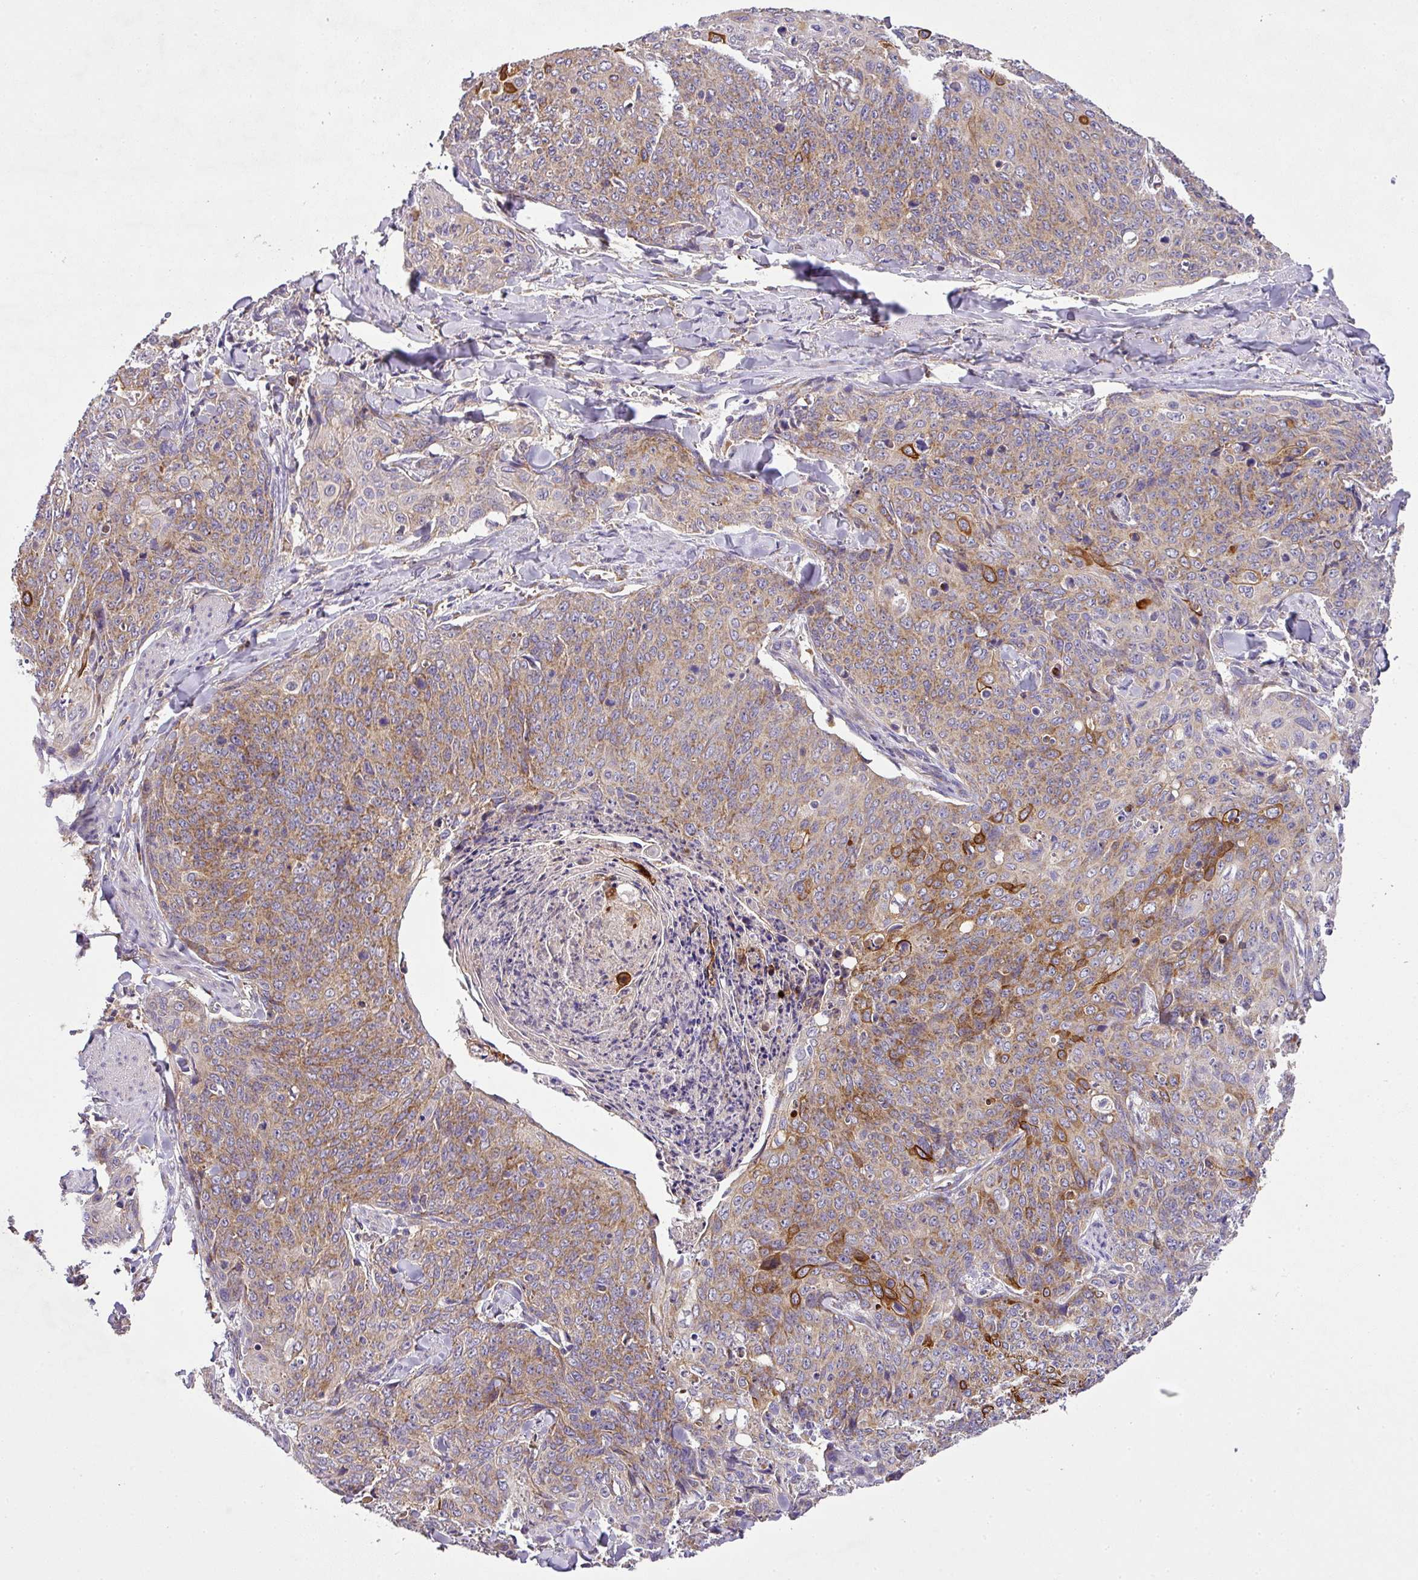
{"staining": {"intensity": "moderate", "quantity": ">75%", "location": "cytoplasmic/membranous"}, "tissue": "skin cancer", "cell_type": "Tumor cells", "image_type": "cancer", "snomed": [{"axis": "morphology", "description": "Squamous cell carcinoma, NOS"}, {"axis": "topography", "description": "Skin"}, {"axis": "topography", "description": "Vulva"}], "caption": "The photomicrograph exhibits a brown stain indicating the presence of a protein in the cytoplasmic/membranous of tumor cells in skin squamous cell carcinoma.", "gene": "ZNF513", "patient": {"sex": "female", "age": 85}}